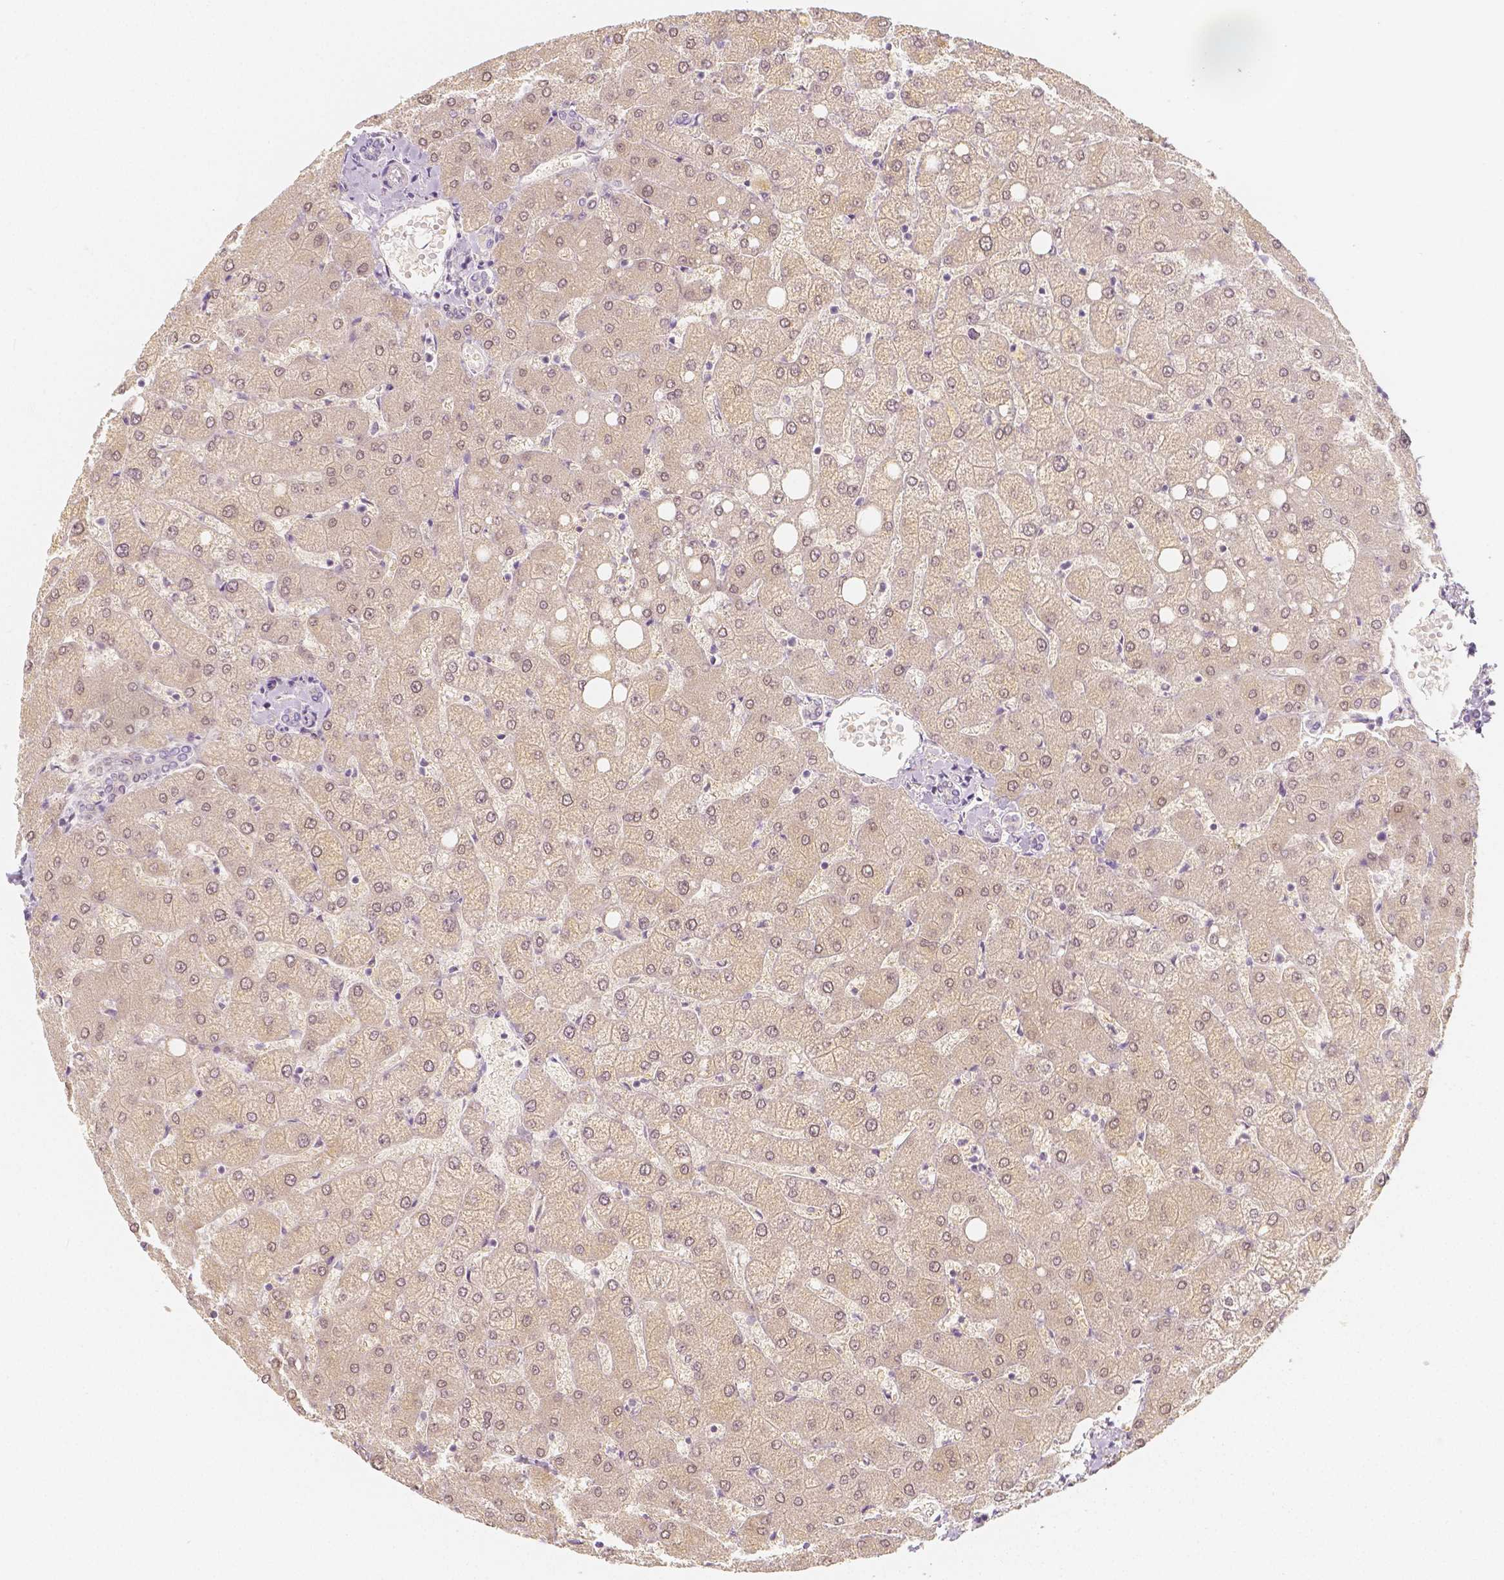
{"staining": {"intensity": "negative", "quantity": "none", "location": "none"}, "tissue": "liver", "cell_type": "Cholangiocytes", "image_type": "normal", "snomed": [{"axis": "morphology", "description": "Normal tissue, NOS"}, {"axis": "topography", "description": "Liver"}], "caption": "Immunohistochemical staining of benign liver exhibits no significant staining in cholangiocytes. Brightfield microscopy of immunohistochemistry (IHC) stained with DAB (3,3'-diaminobenzidine) (brown) and hematoxylin (blue), captured at high magnification.", "gene": "BATF", "patient": {"sex": "female", "age": 54}}